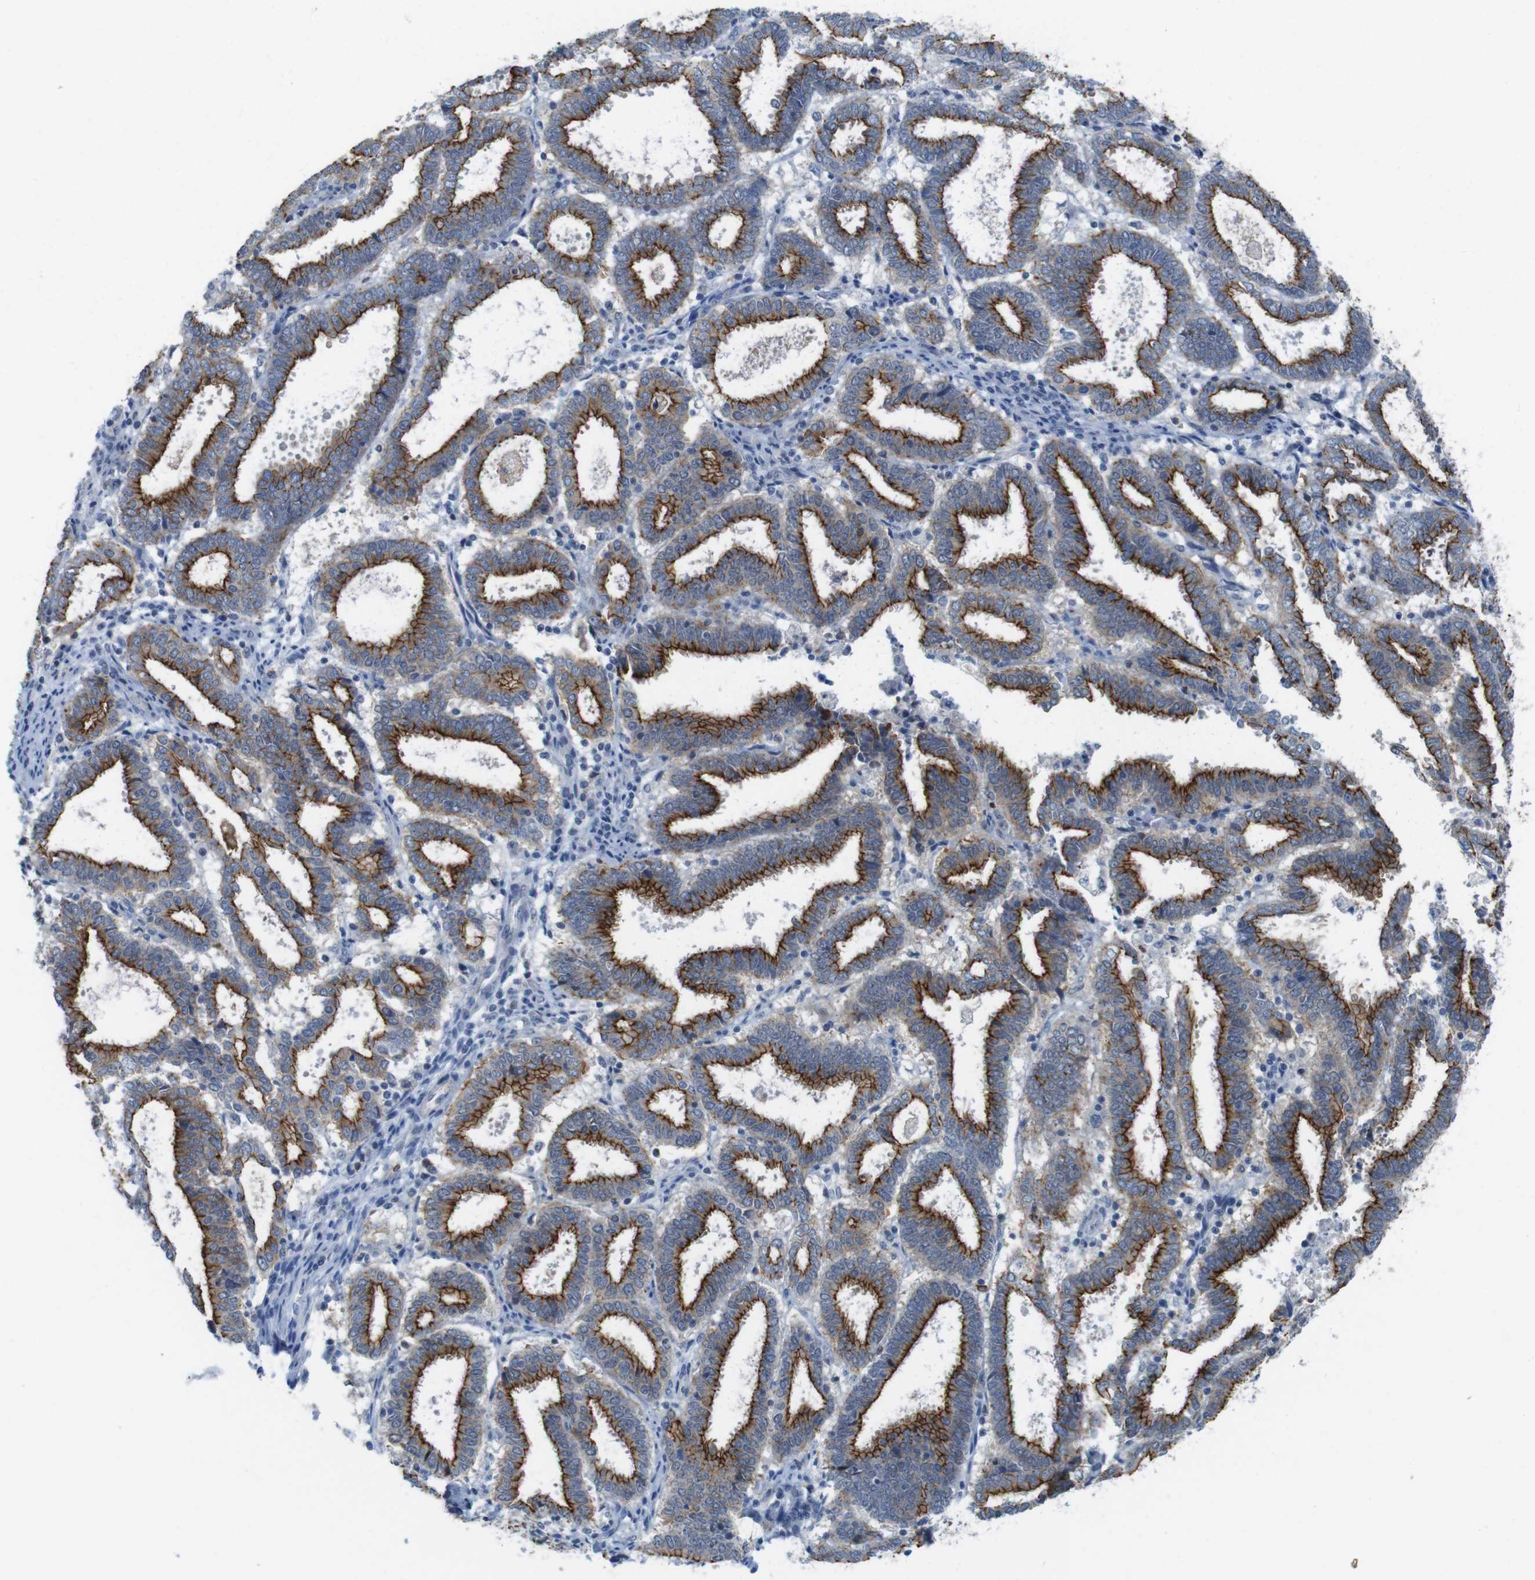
{"staining": {"intensity": "strong", "quantity": "25%-75%", "location": "cytoplasmic/membranous"}, "tissue": "endometrial cancer", "cell_type": "Tumor cells", "image_type": "cancer", "snomed": [{"axis": "morphology", "description": "Adenocarcinoma, NOS"}, {"axis": "topography", "description": "Uterus"}], "caption": "Human endometrial cancer (adenocarcinoma) stained with a protein marker demonstrates strong staining in tumor cells.", "gene": "TJP3", "patient": {"sex": "female", "age": 83}}